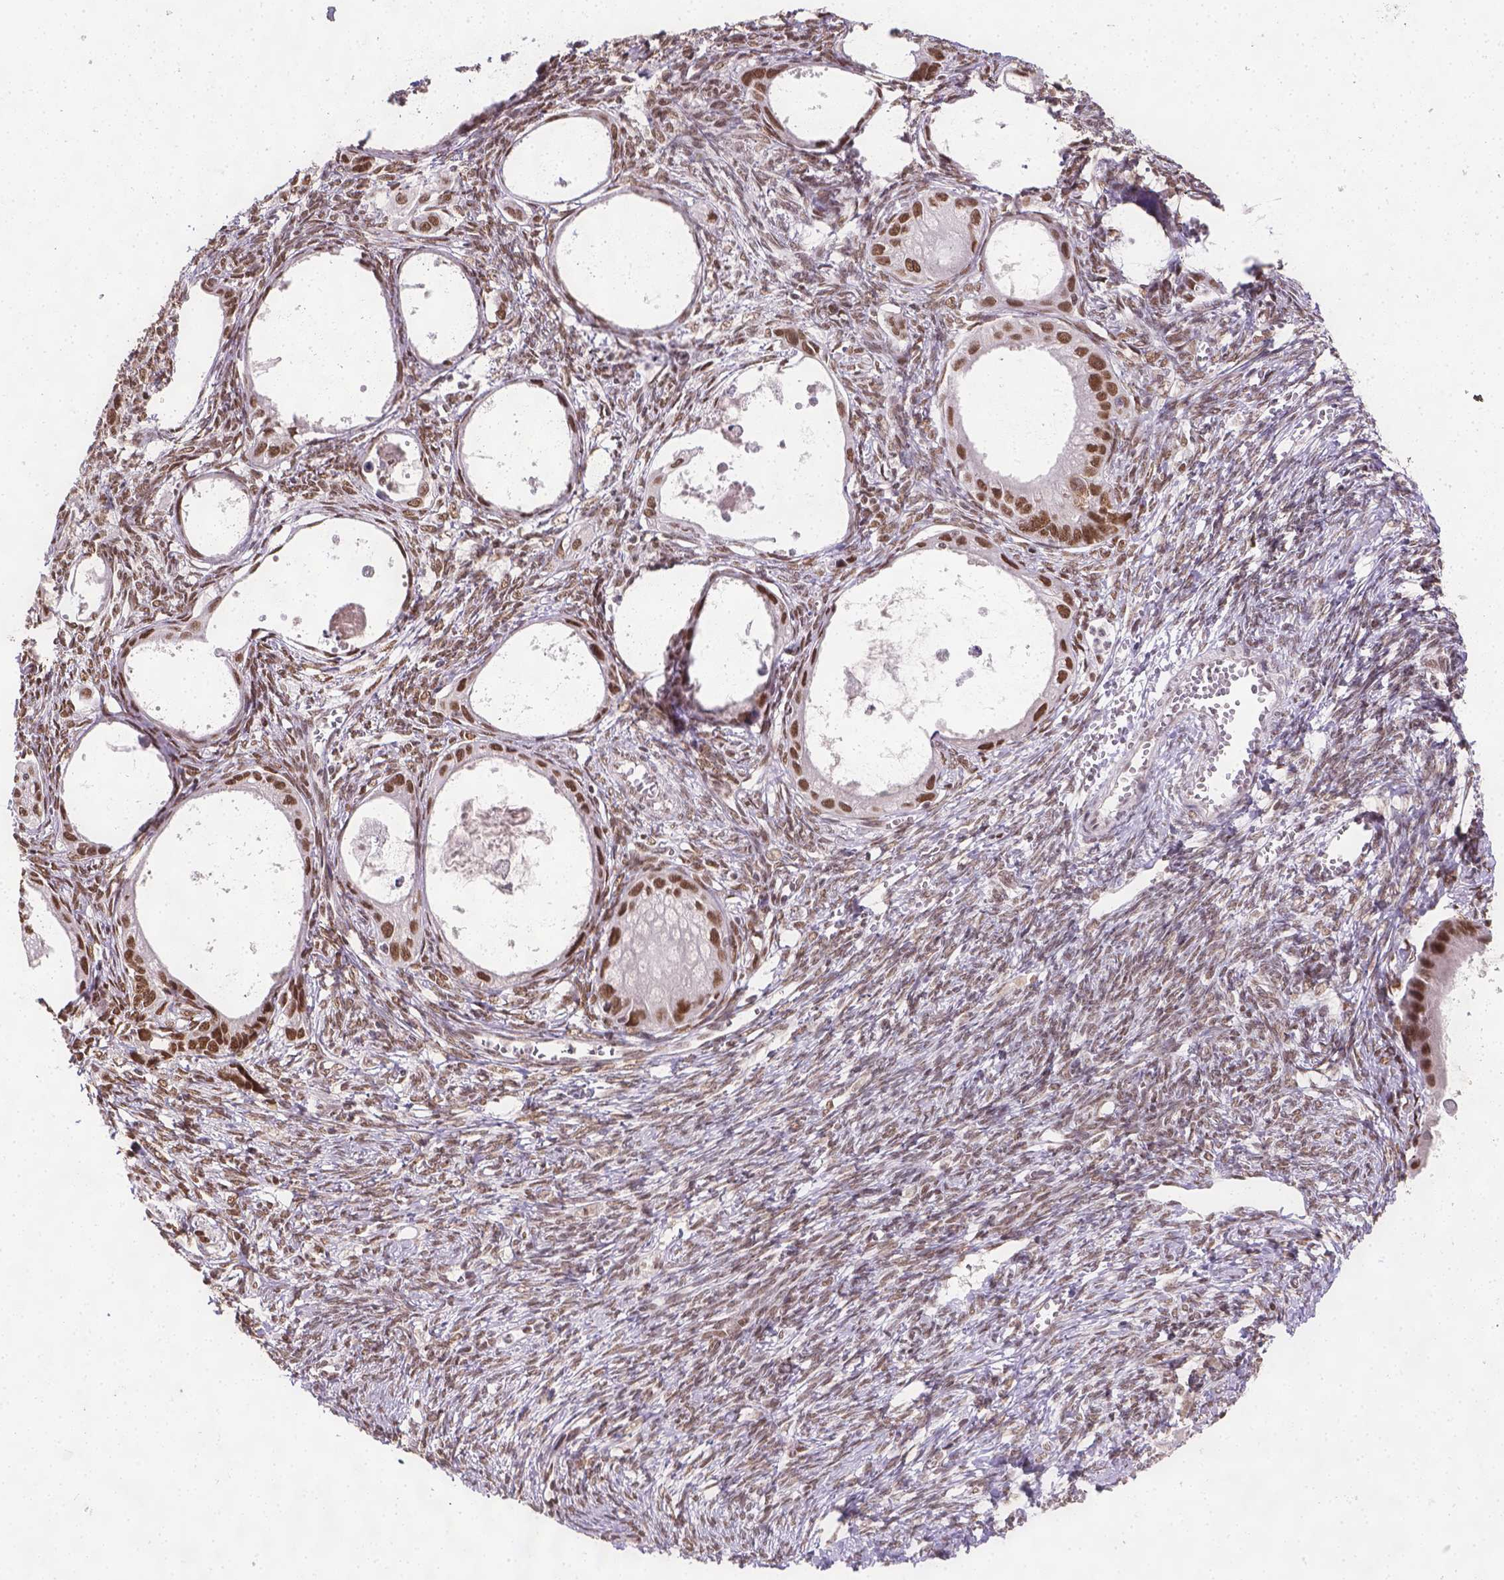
{"staining": {"intensity": "strong", "quantity": ">75%", "location": "nuclear"}, "tissue": "ovarian cancer", "cell_type": "Tumor cells", "image_type": "cancer", "snomed": [{"axis": "morphology", "description": "Cystadenocarcinoma, mucinous, NOS"}, {"axis": "topography", "description": "Ovary"}], "caption": "High-power microscopy captured an immunohistochemistry (IHC) histopathology image of ovarian mucinous cystadenocarcinoma, revealing strong nuclear positivity in approximately >75% of tumor cells.", "gene": "FANCE", "patient": {"sex": "female", "age": 64}}